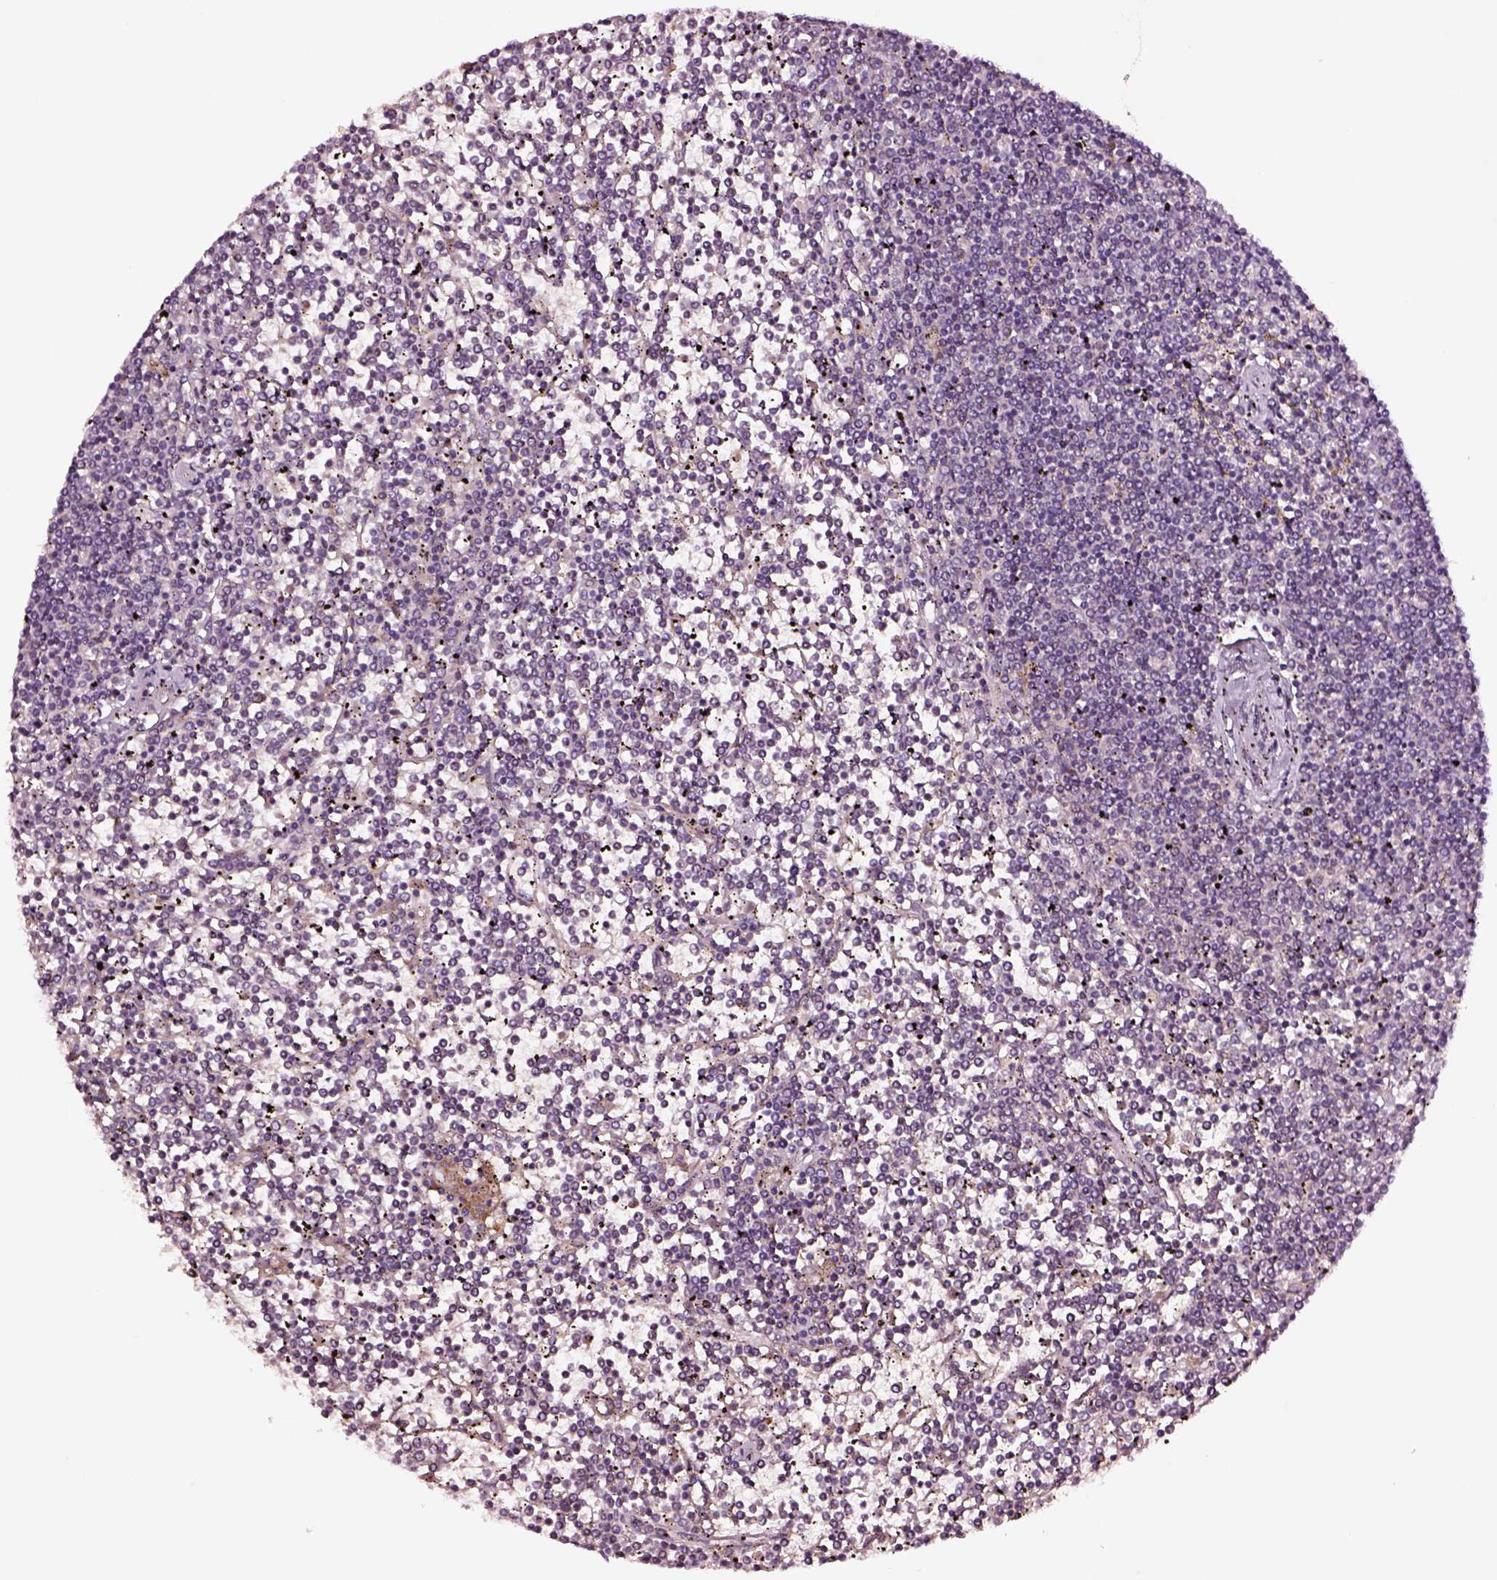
{"staining": {"intensity": "negative", "quantity": "none", "location": "none"}, "tissue": "lymphoma", "cell_type": "Tumor cells", "image_type": "cancer", "snomed": [{"axis": "morphology", "description": "Malignant lymphoma, non-Hodgkin's type, Low grade"}, {"axis": "topography", "description": "Spleen"}], "caption": "Immunohistochemistry (IHC) of low-grade malignant lymphoma, non-Hodgkin's type shows no expression in tumor cells.", "gene": "TF", "patient": {"sex": "female", "age": 19}}